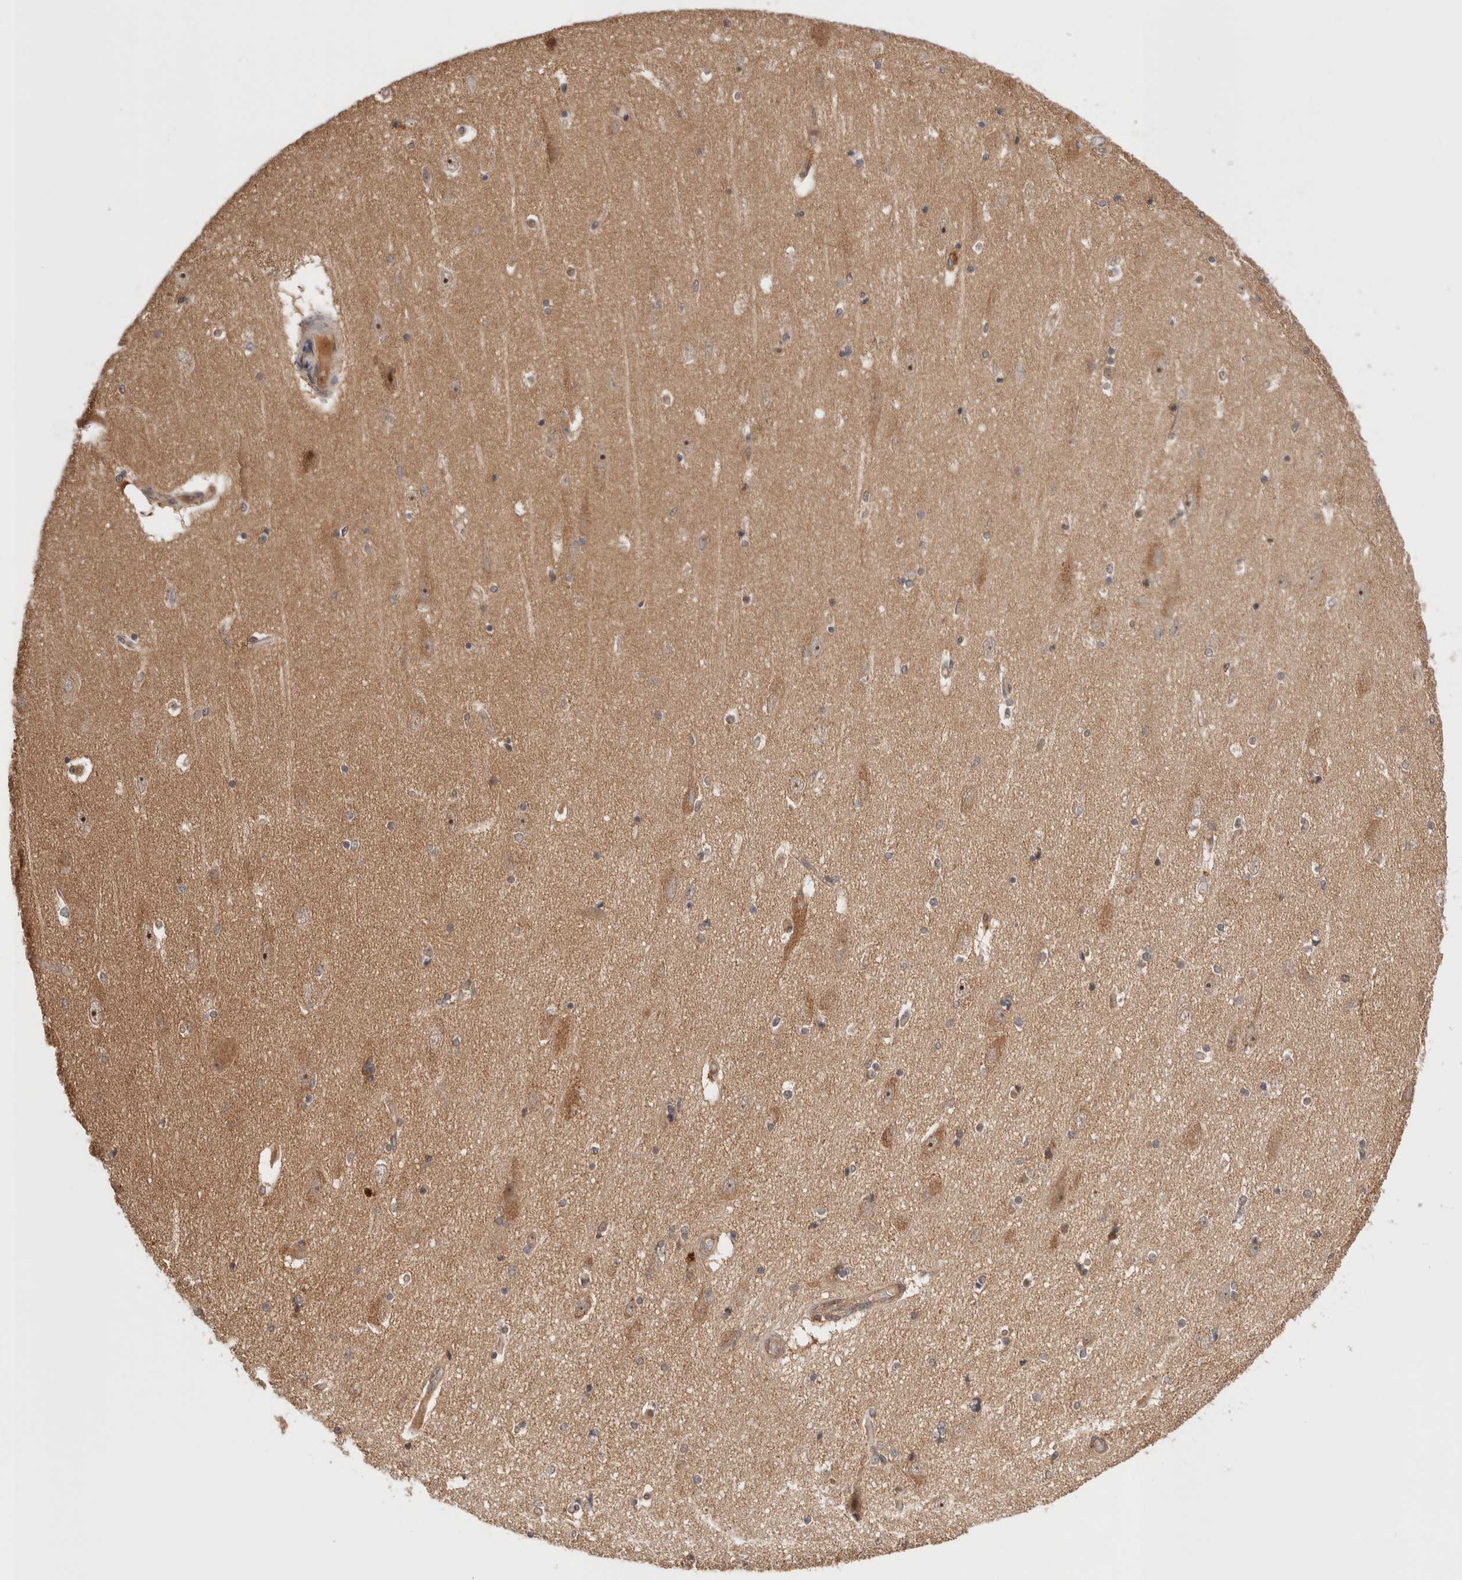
{"staining": {"intensity": "weak", "quantity": ">75%", "location": "cytoplasmic/membranous"}, "tissue": "hippocampus", "cell_type": "Glial cells", "image_type": "normal", "snomed": [{"axis": "morphology", "description": "Normal tissue, NOS"}, {"axis": "topography", "description": "Hippocampus"}], "caption": "IHC photomicrograph of normal hippocampus: hippocampus stained using immunohistochemistry displays low levels of weak protein expression localized specifically in the cytoplasmic/membranous of glial cells, appearing as a cytoplasmic/membranous brown color.", "gene": "SIKE1", "patient": {"sex": "female", "age": 54}}